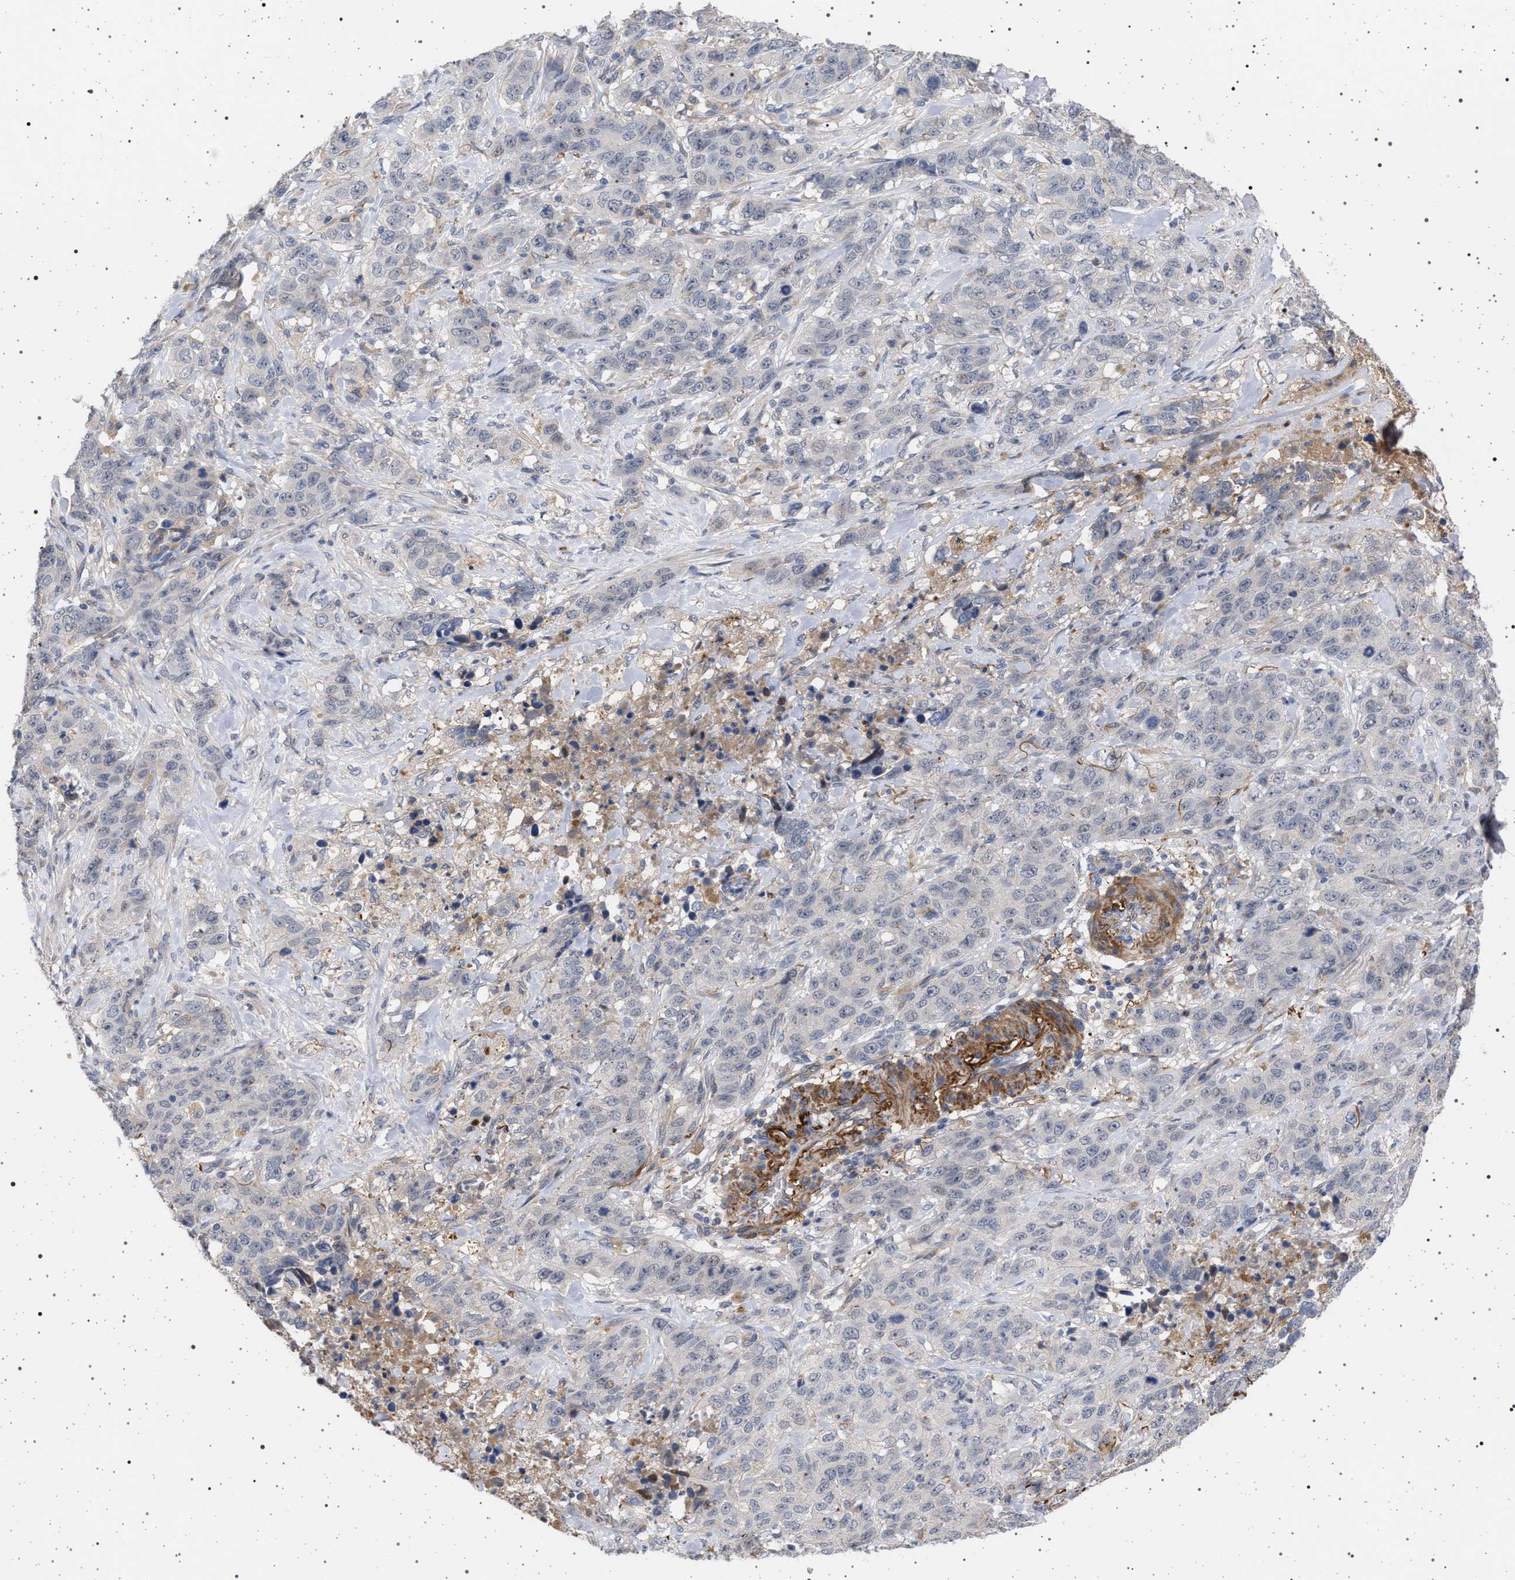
{"staining": {"intensity": "negative", "quantity": "none", "location": "none"}, "tissue": "stomach cancer", "cell_type": "Tumor cells", "image_type": "cancer", "snomed": [{"axis": "morphology", "description": "Adenocarcinoma, NOS"}, {"axis": "topography", "description": "Stomach"}], "caption": "DAB (3,3'-diaminobenzidine) immunohistochemical staining of stomach cancer (adenocarcinoma) displays no significant staining in tumor cells. Nuclei are stained in blue.", "gene": "RBM48", "patient": {"sex": "male", "age": 48}}